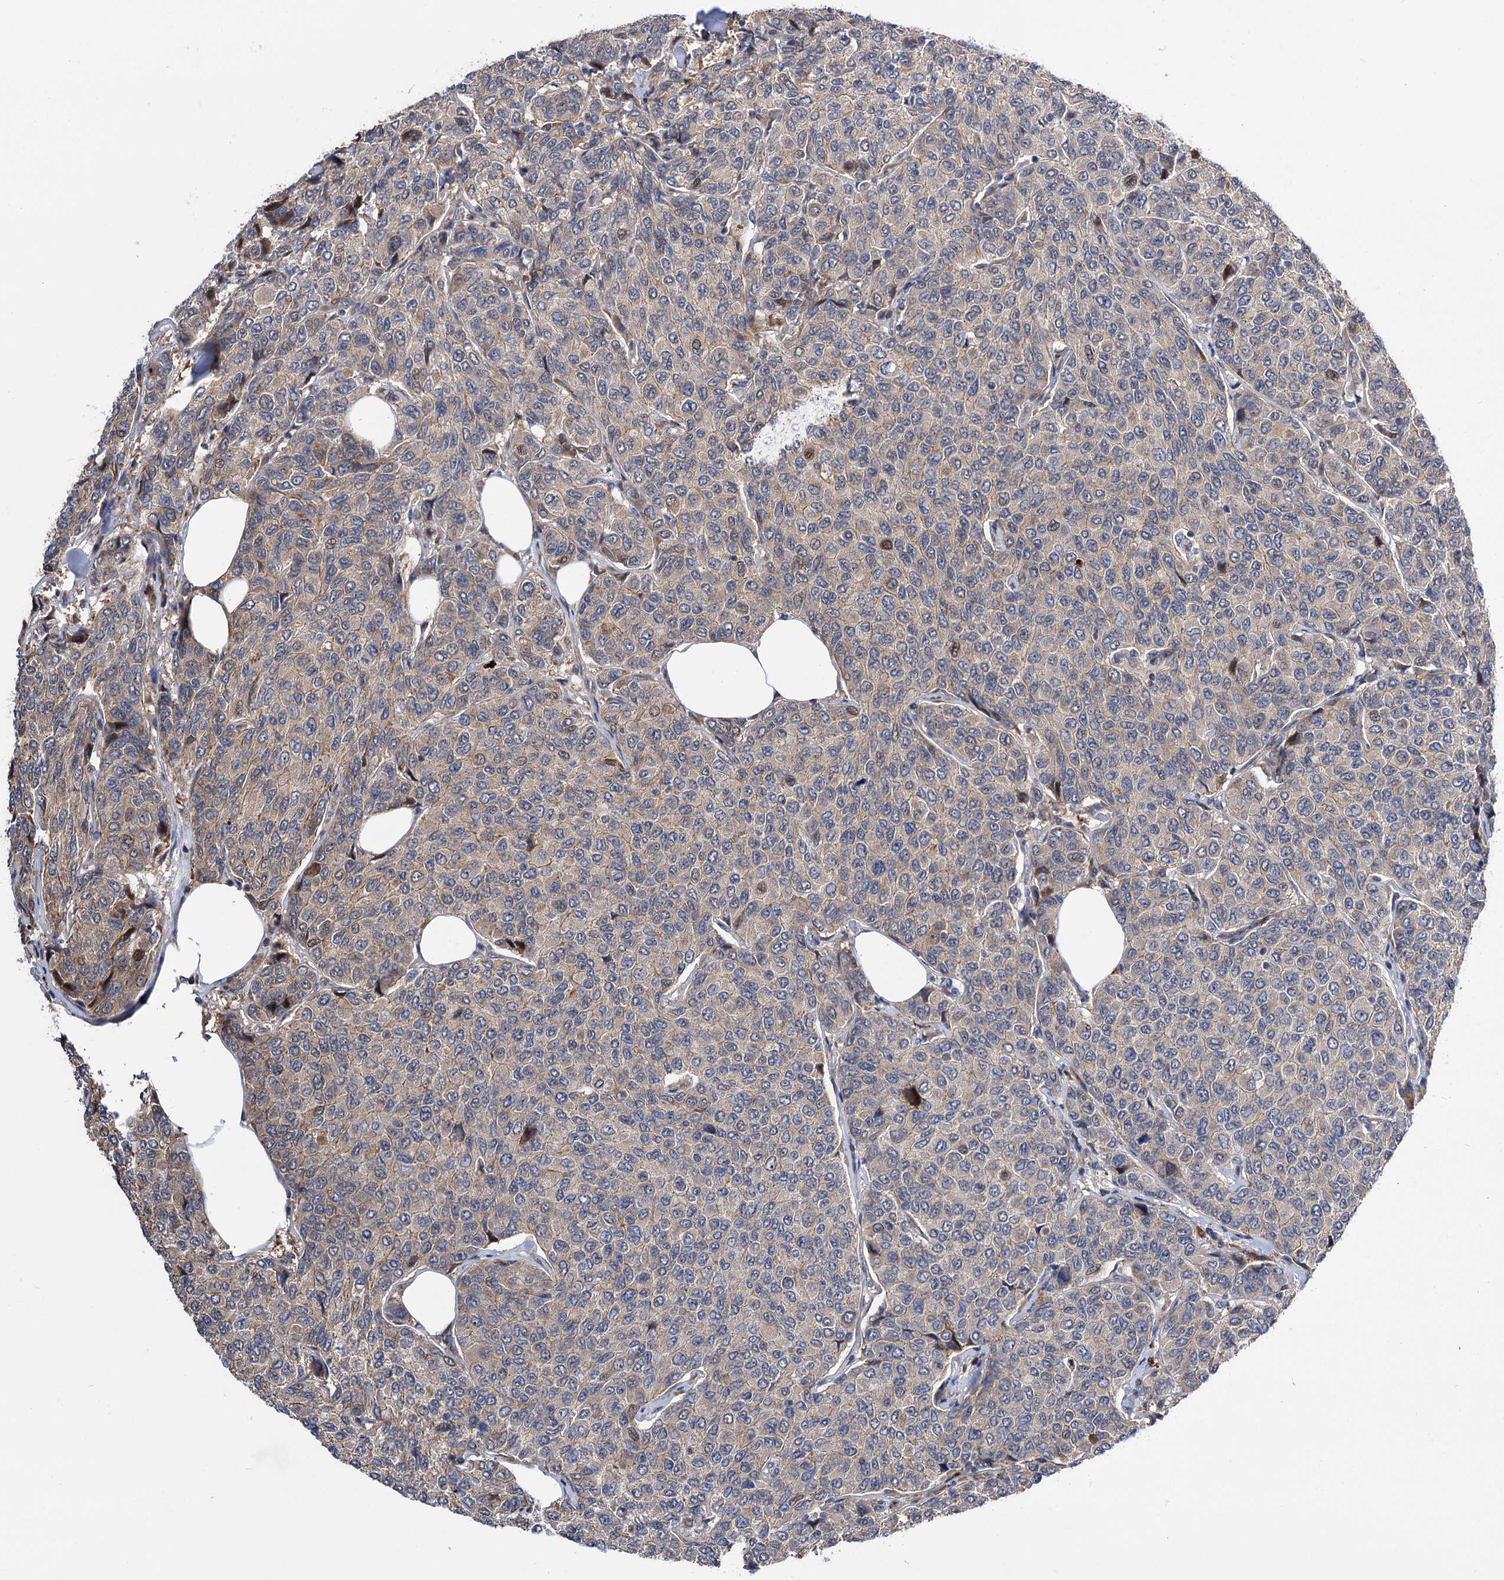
{"staining": {"intensity": "weak", "quantity": "25%-75%", "location": "cytoplasmic/membranous"}, "tissue": "breast cancer", "cell_type": "Tumor cells", "image_type": "cancer", "snomed": [{"axis": "morphology", "description": "Duct carcinoma"}, {"axis": "topography", "description": "Breast"}], "caption": "Breast cancer (intraductal carcinoma) was stained to show a protein in brown. There is low levels of weak cytoplasmic/membranous positivity in about 25%-75% of tumor cells.", "gene": "UBR1", "patient": {"sex": "female", "age": 55}}